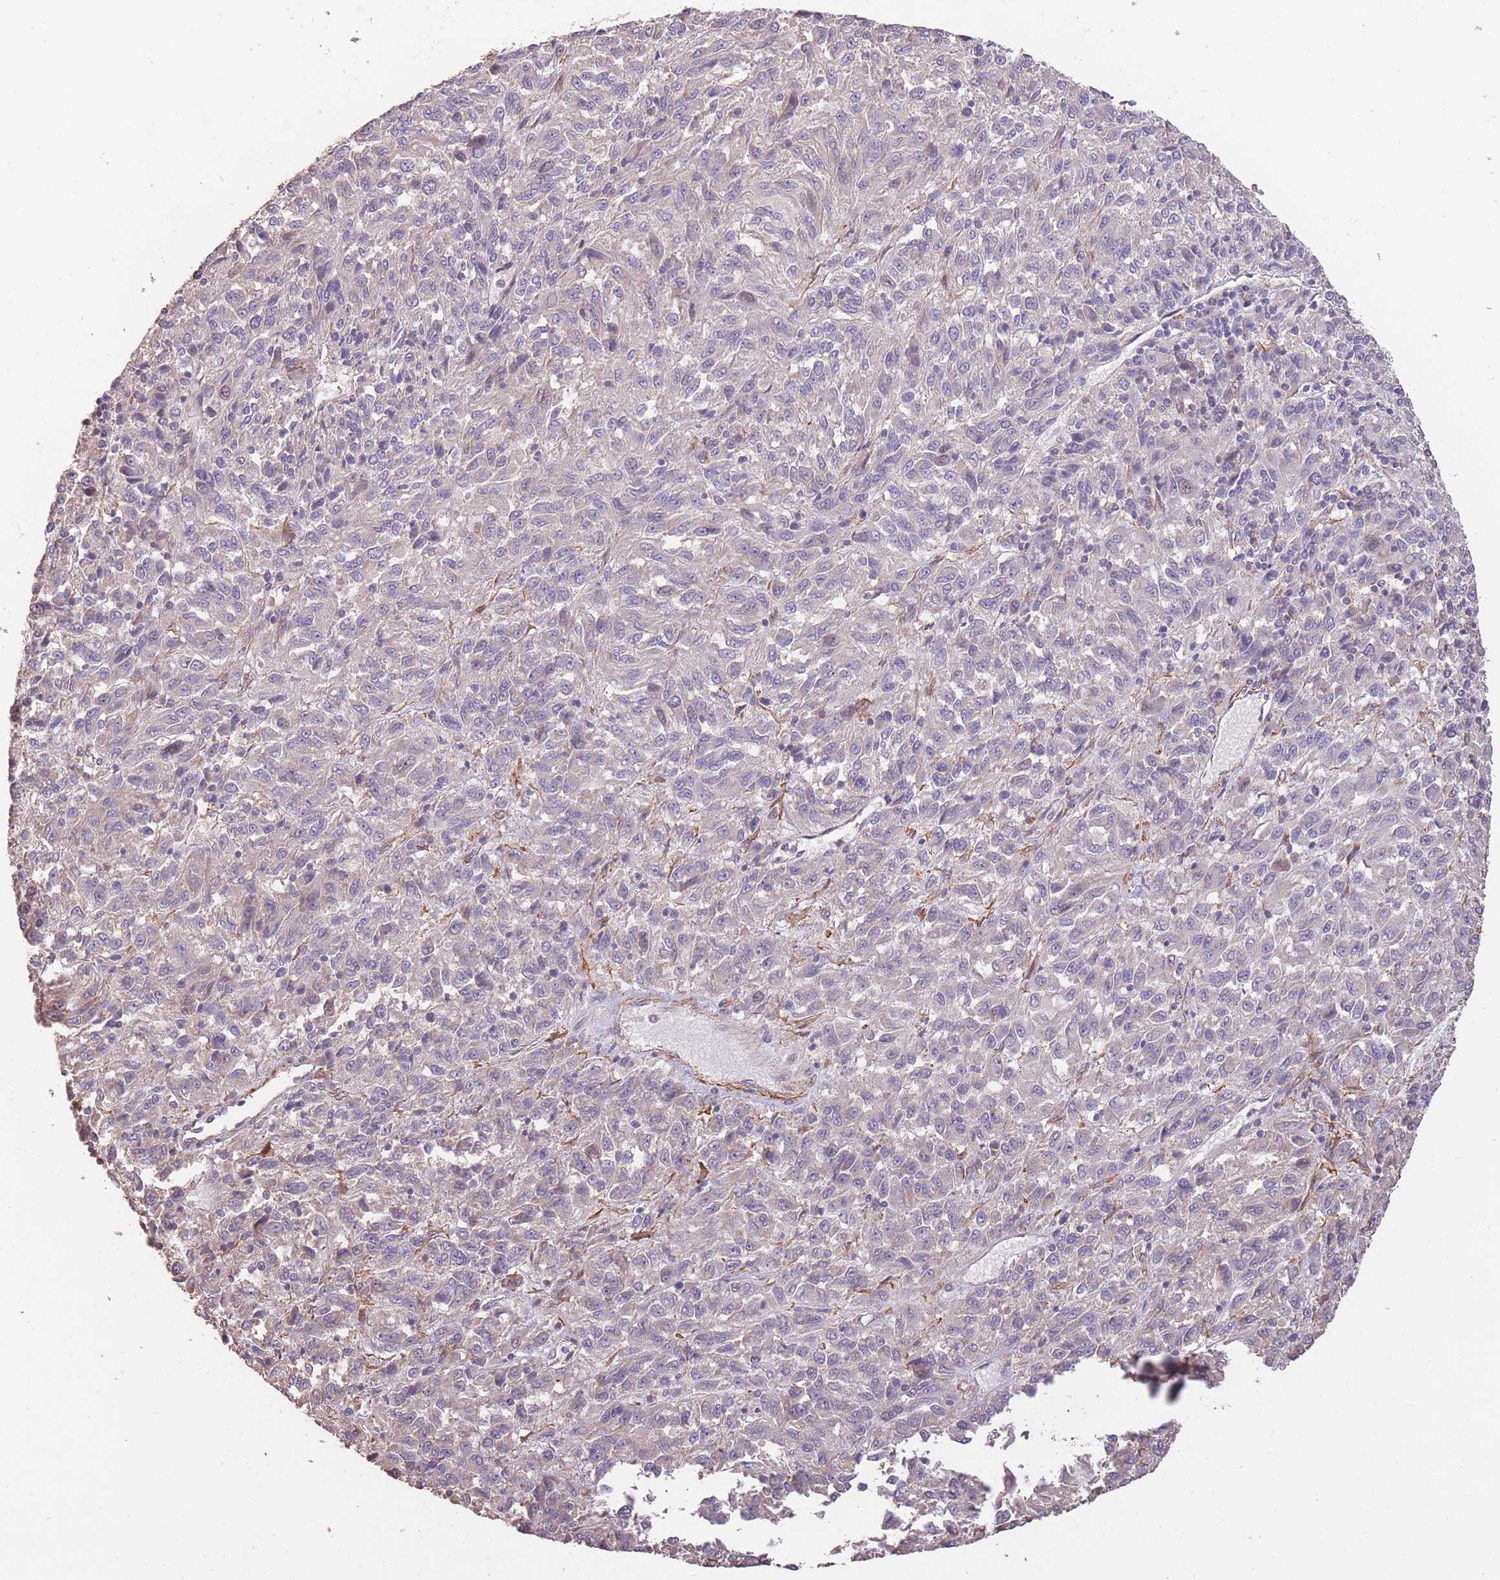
{"staining": {"intensity": "negative", "quantity": "none", "location": "none"}, "tissue": "melanoma", "cell_type": "Tumor cells", "image_type": "cancer", "snomed": [{"axis": "morphology", "description": "Malignant melanoma, Metastatic site"}, {"axis": "topography", "description": "Lung"}], "caption": "DAB immunohistochemical staining of melanoma exhibits no significant positivity in tumor cells.", "gene": "NLRC4", "patient": {"sex": "male", "age": 64}}